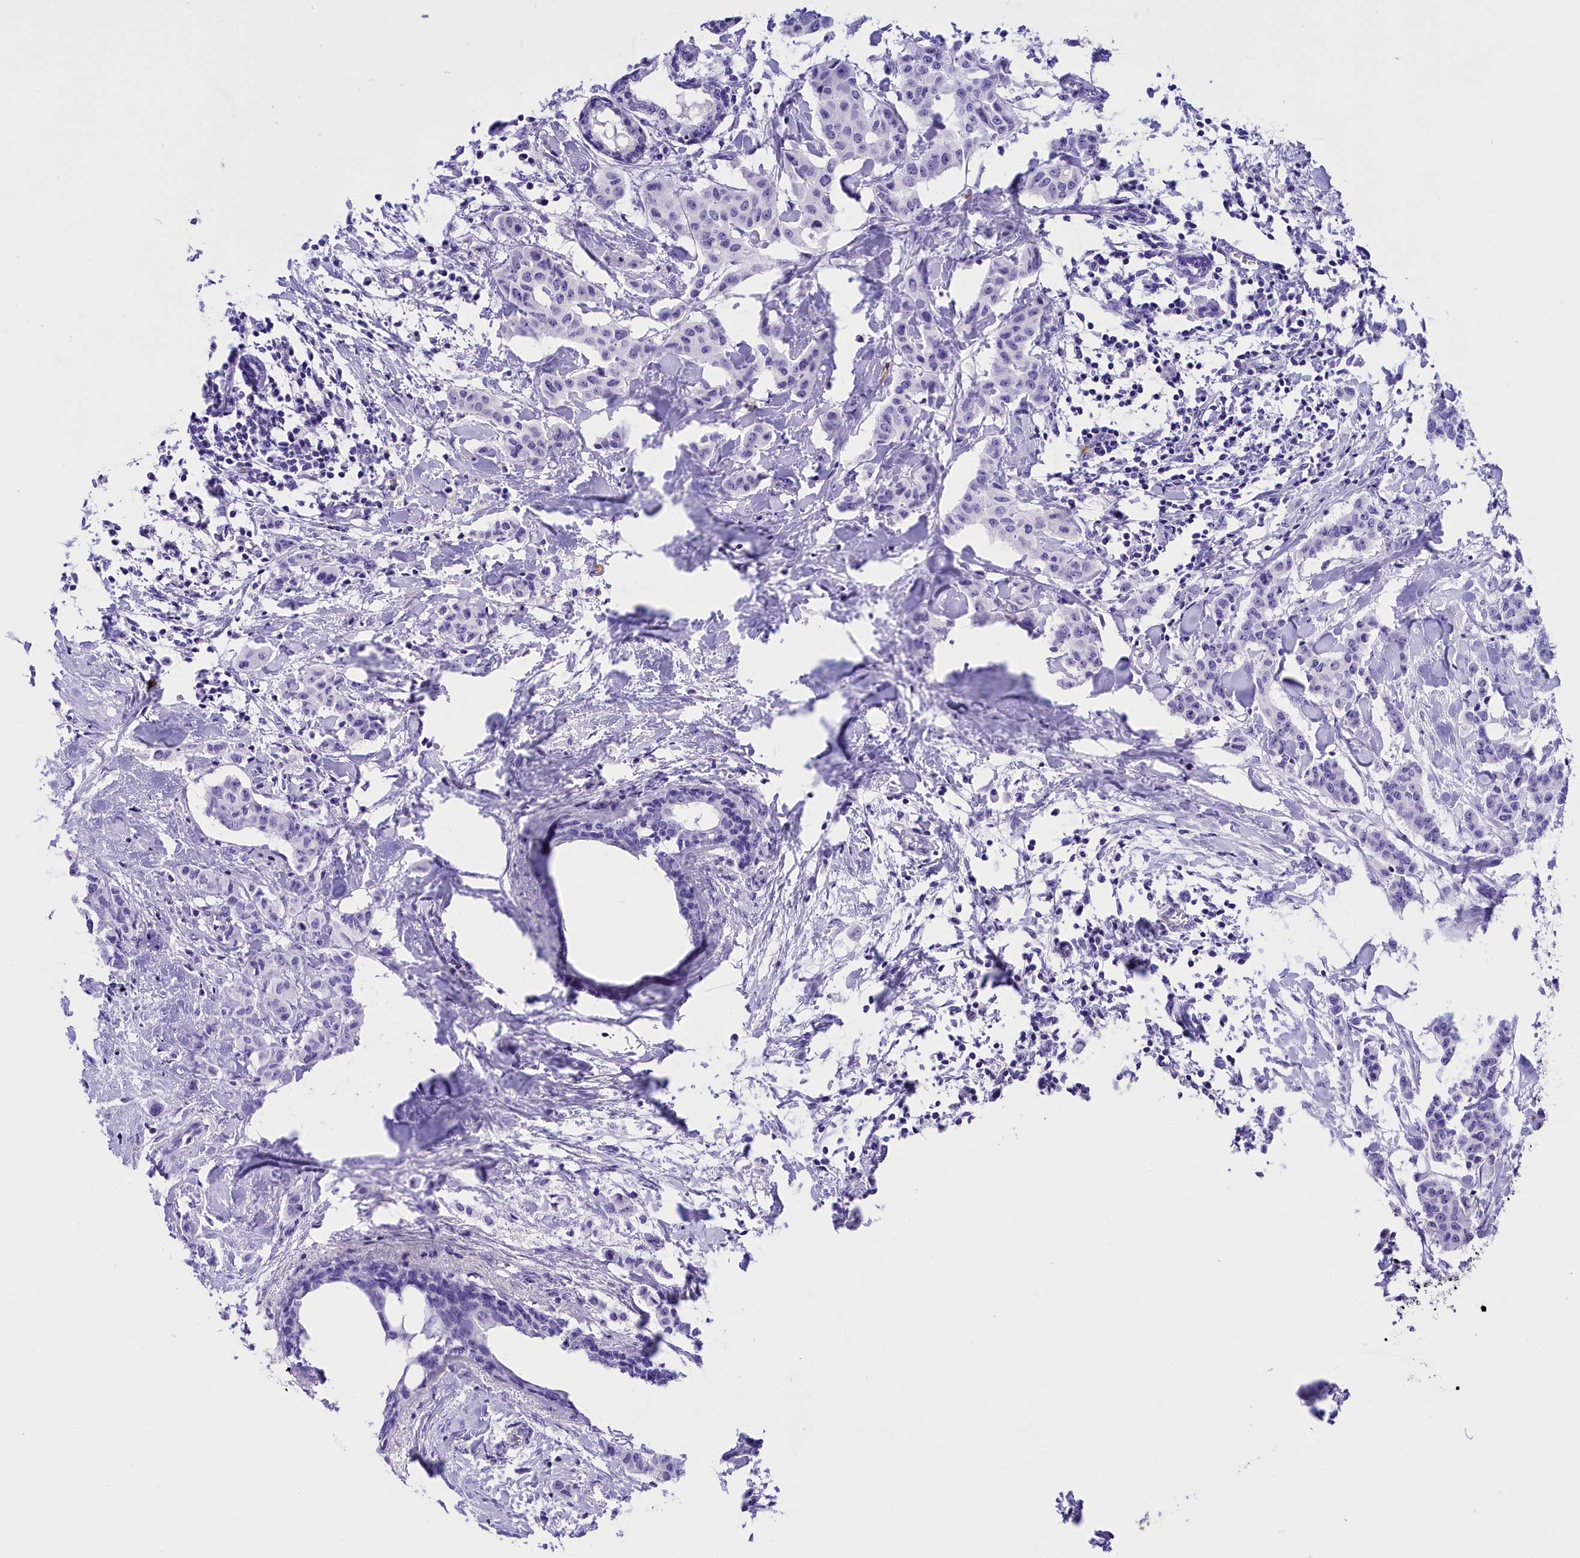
{"staining": {"intensity": "negative", "quantity": "none", "location": "none"}, "tissue": "breast cancer", "cell_type": "Tumor cells", "image_type": "cancer", "snomed": [{"axis": "morphology", "description": "Duct carcinoma"}, {"axis": "topography", "description": "Breast"}], "caption": "Tumor cells are negative for protein expression in human breast infiltrating ductal carcinoma.", "gene": "CLC", "patient": {"sex": "female", "age": 40}}